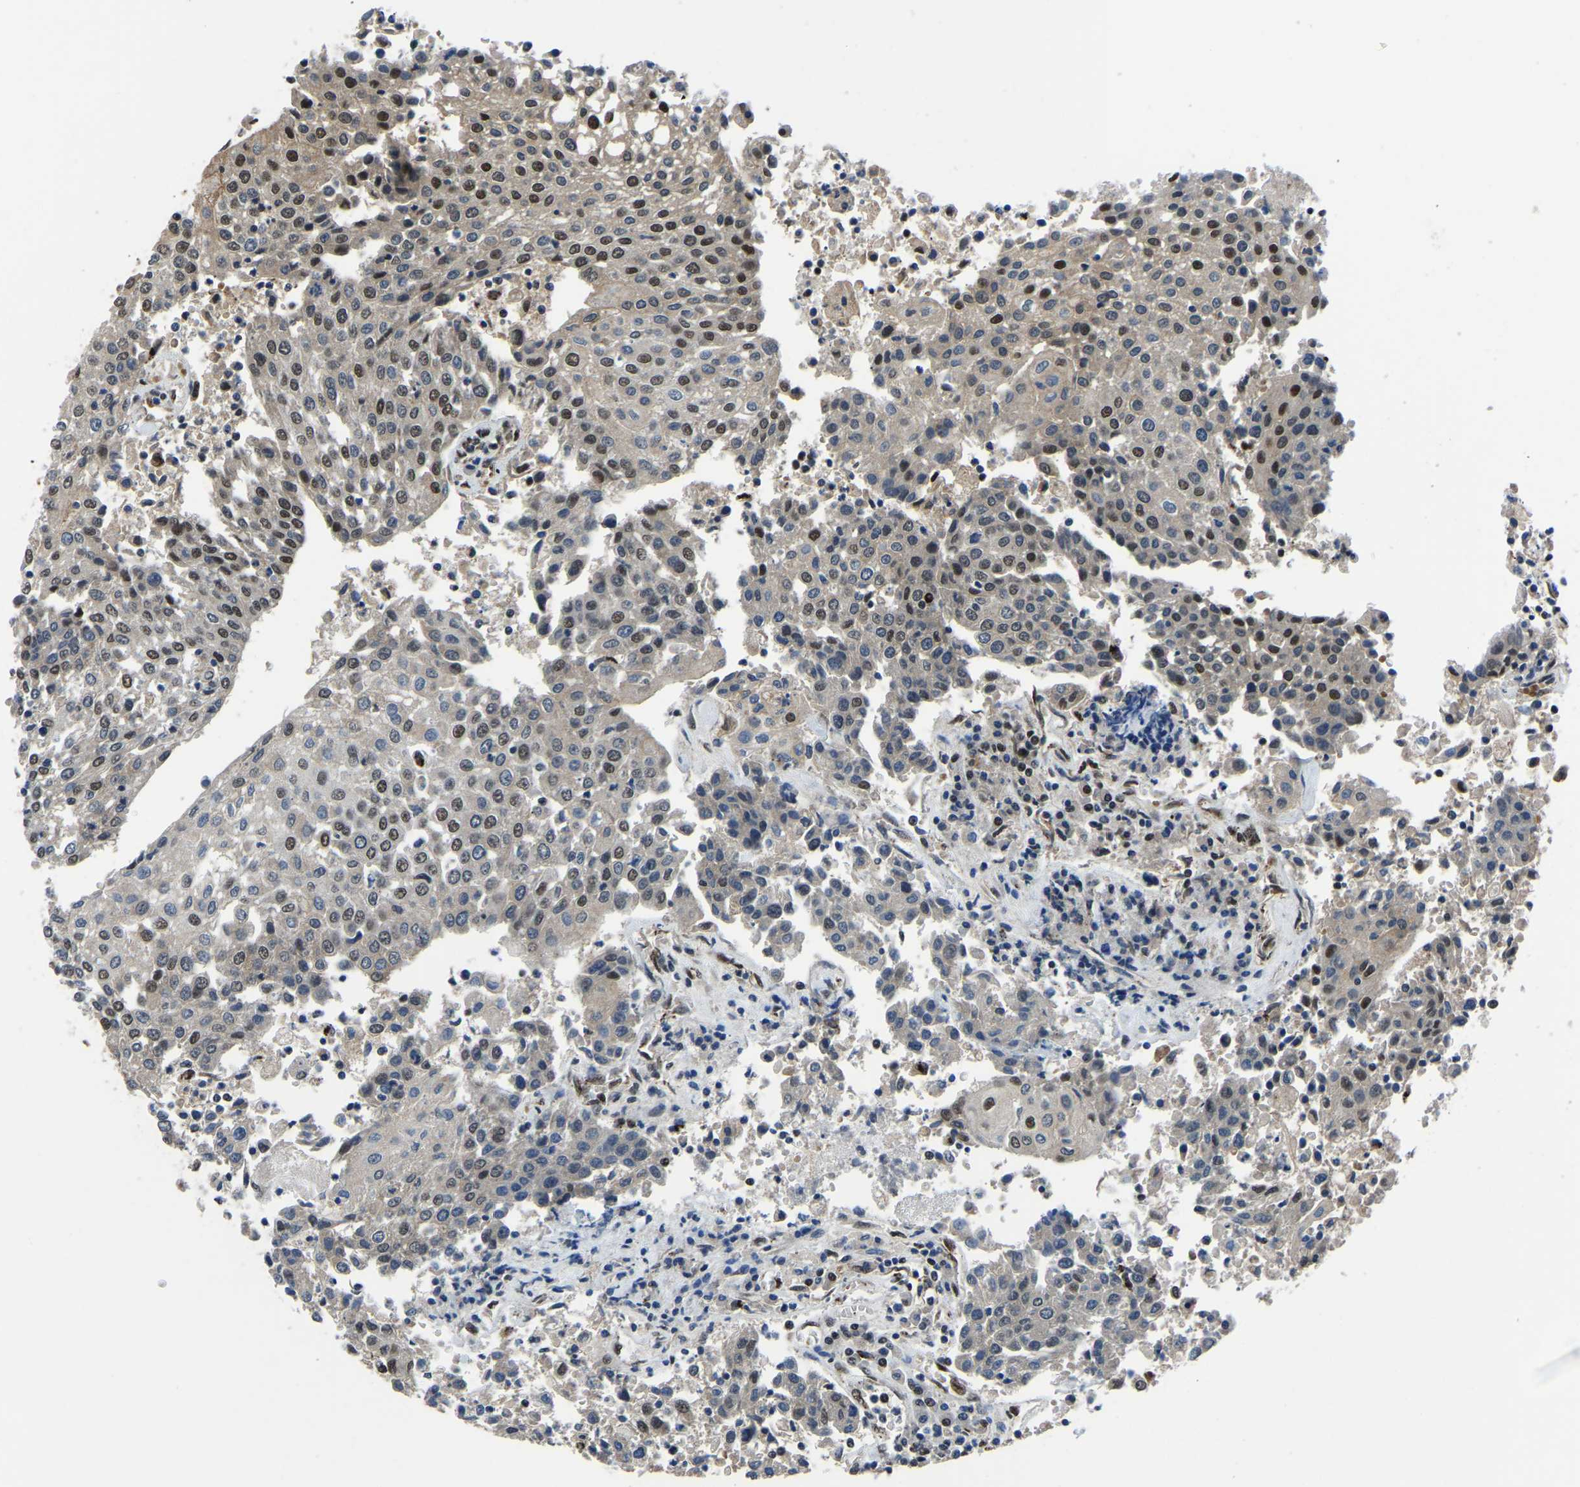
{"staining": {"intensity": "moderate", "quantity": "25%-75%", "location": "nuclear"}, "tissue": "urothelial cancer", "cell_type": "Tumor cells", "image_type": "cancer", "snomed": [{"axis": "morphology", "description": "Urothelial carcinoma, High grade"}, {"axis": "topography", "description": "Urinary bladder"}], "caption": "Protein expression analysis of human urothelial cancer reveals moderate nuclear positivity in approximately 25%-75% of tumor cells.", "gene": "DFFA", "patient": {"sex": "female", "age": 85}}